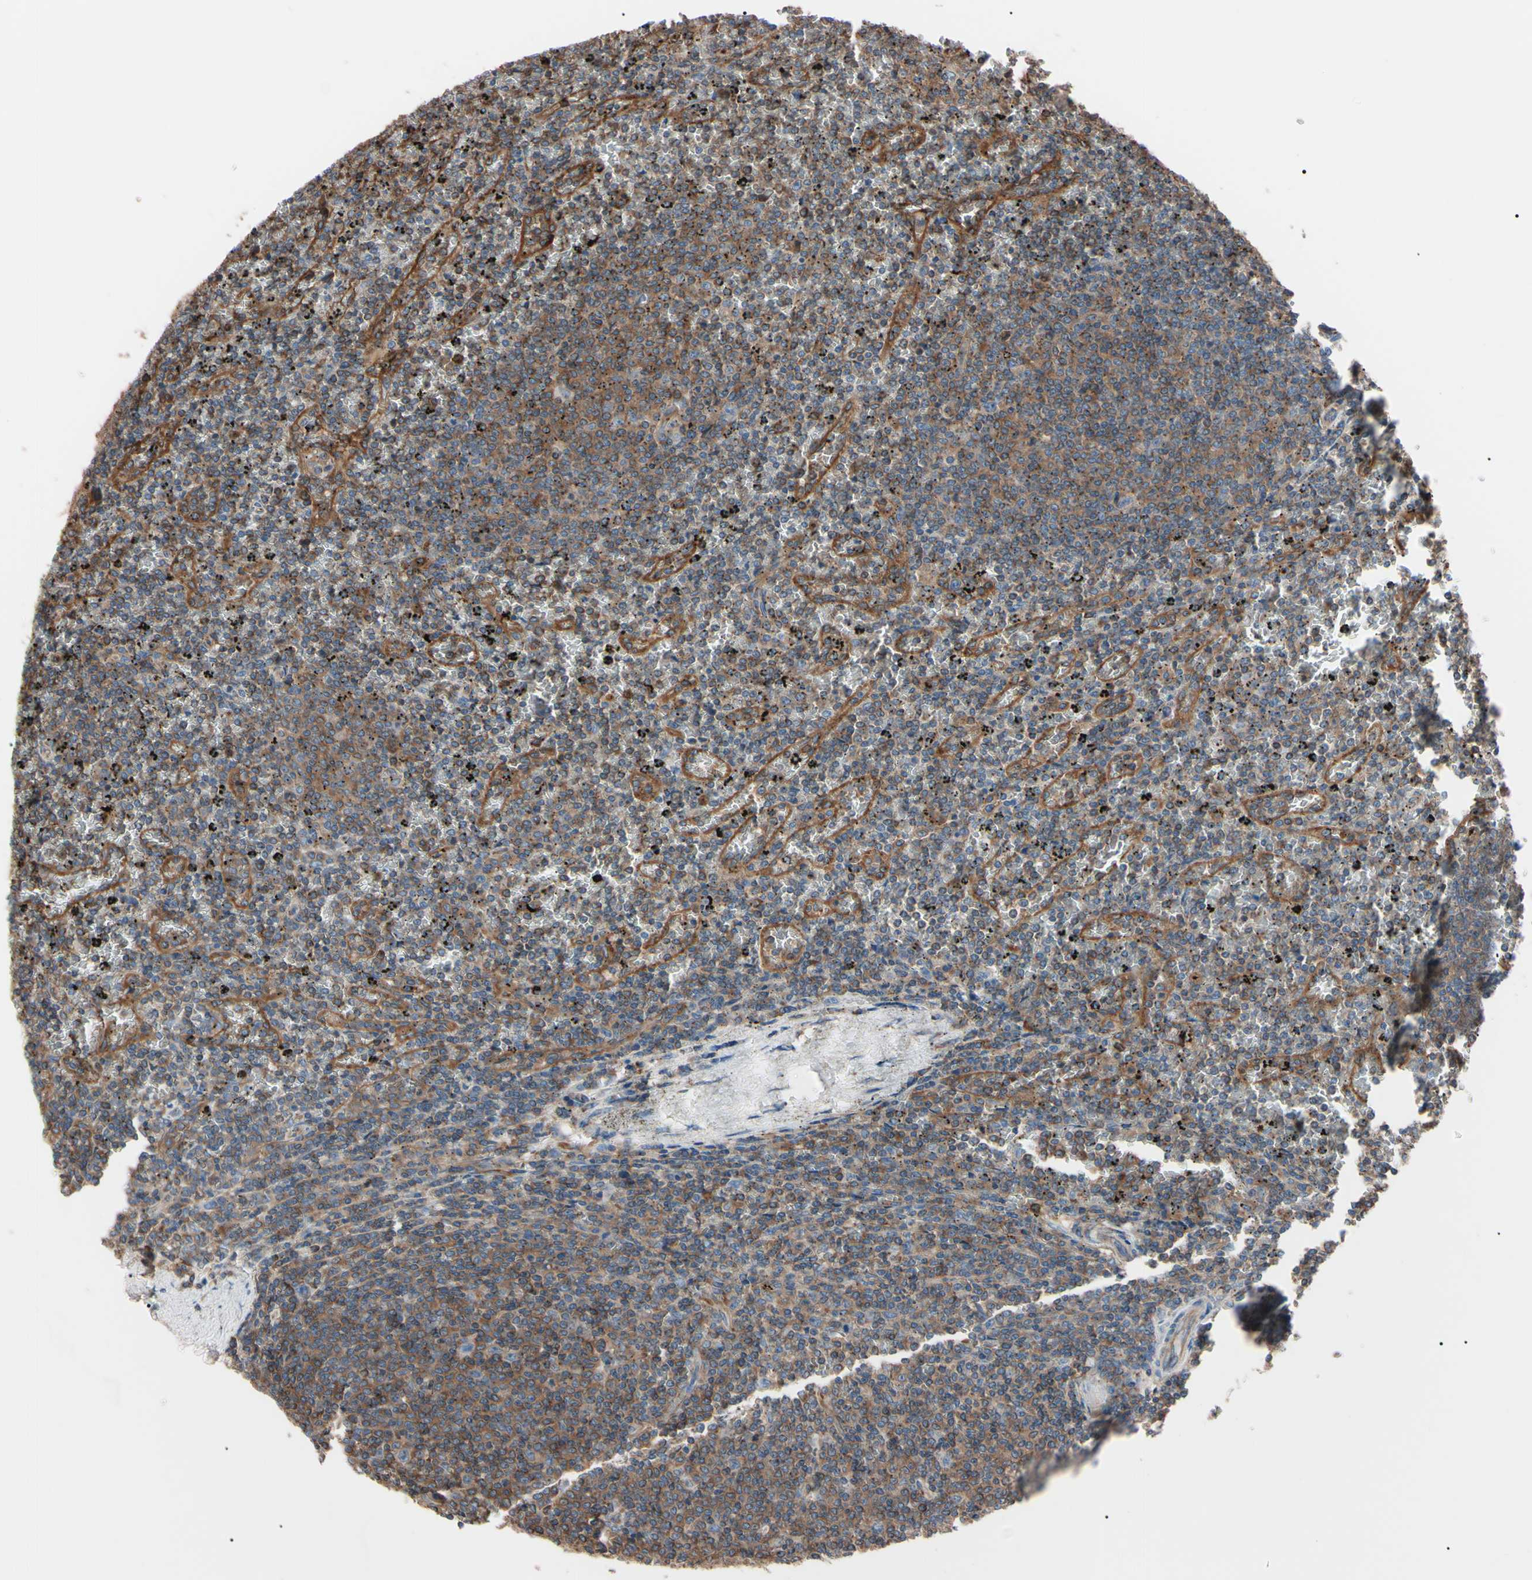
{"staining": {"intensity": "moderate", "quantity": ">75%", "location": "cytoplasmic/membranous"}, "tissue": "lymphoma", "cell_type": "Tumor cells", "image_type": "cancer", "snomed": [{"axis": "morphology", "description": "Malignant lymphoma, non-Hodgkin's type, Low grade"}, {"axis": "topography", "description": "Spleen"}], "caption": "DAB (3,3'-diaminobenzidine) immunohistochemical staining of human malignant lymphoma, non-Hodgkin's type (low-grade) reveals moderate cytoplasmic/membranous protein staining in approximately >75% of tumor cells.", "gene": "PRKACA", "patient": {"sex": "female", "age": 77}}